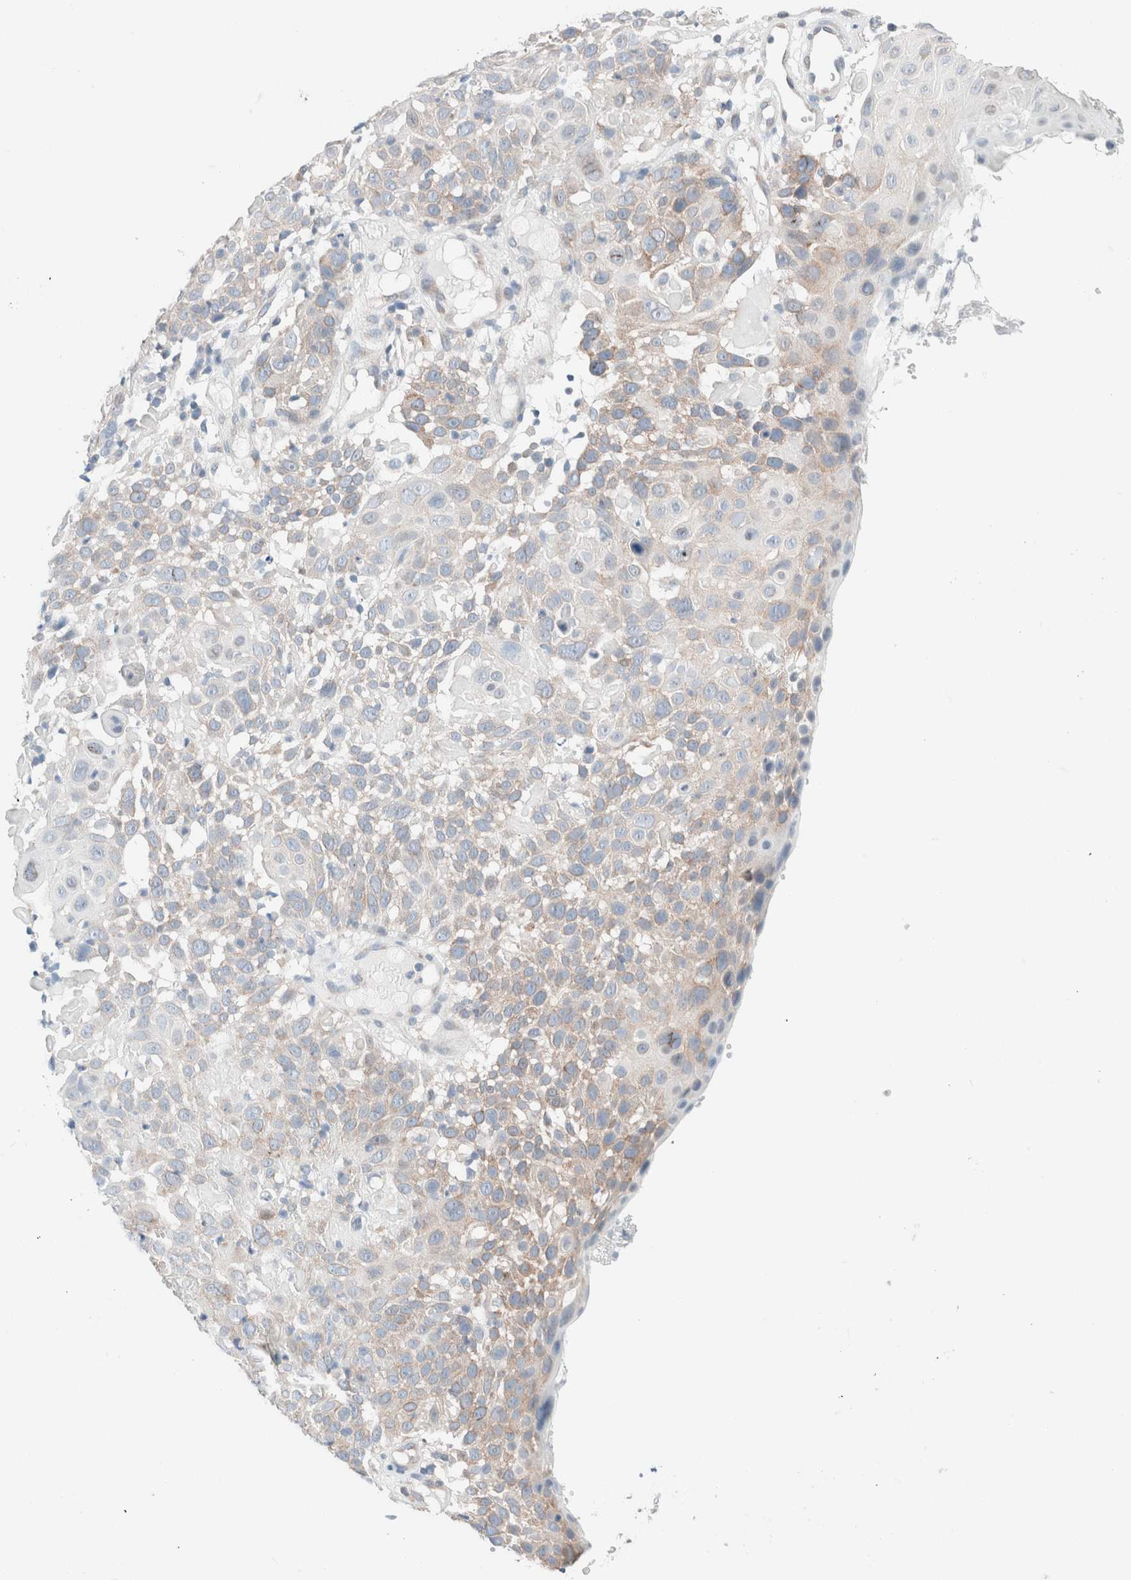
{"staining": {"intensity": "moderate", "quantity": "<25%", "location": "cytoplasmic/membranous"}, "tissue": "cervical cancer", "cell_type": "Tumor cells", "image_type": "cancer", "snomed": [{"axis": "morphology", "description": "Squamous cell carcinoma, NOS"}, {"axis": "topography", "description": "Cervix"}], "caption": "This photomicrograph exhibits squamous cell carcinoma (cervical) stained with immunohistochemistry to label a protein in brown. The cytoplasmic/membranous of tumor cells show moderate positivity for the protein. Nuclei are counter-stained blue.", "gene": "CASC3", "patient": {"sex": "female", "age": 74}}